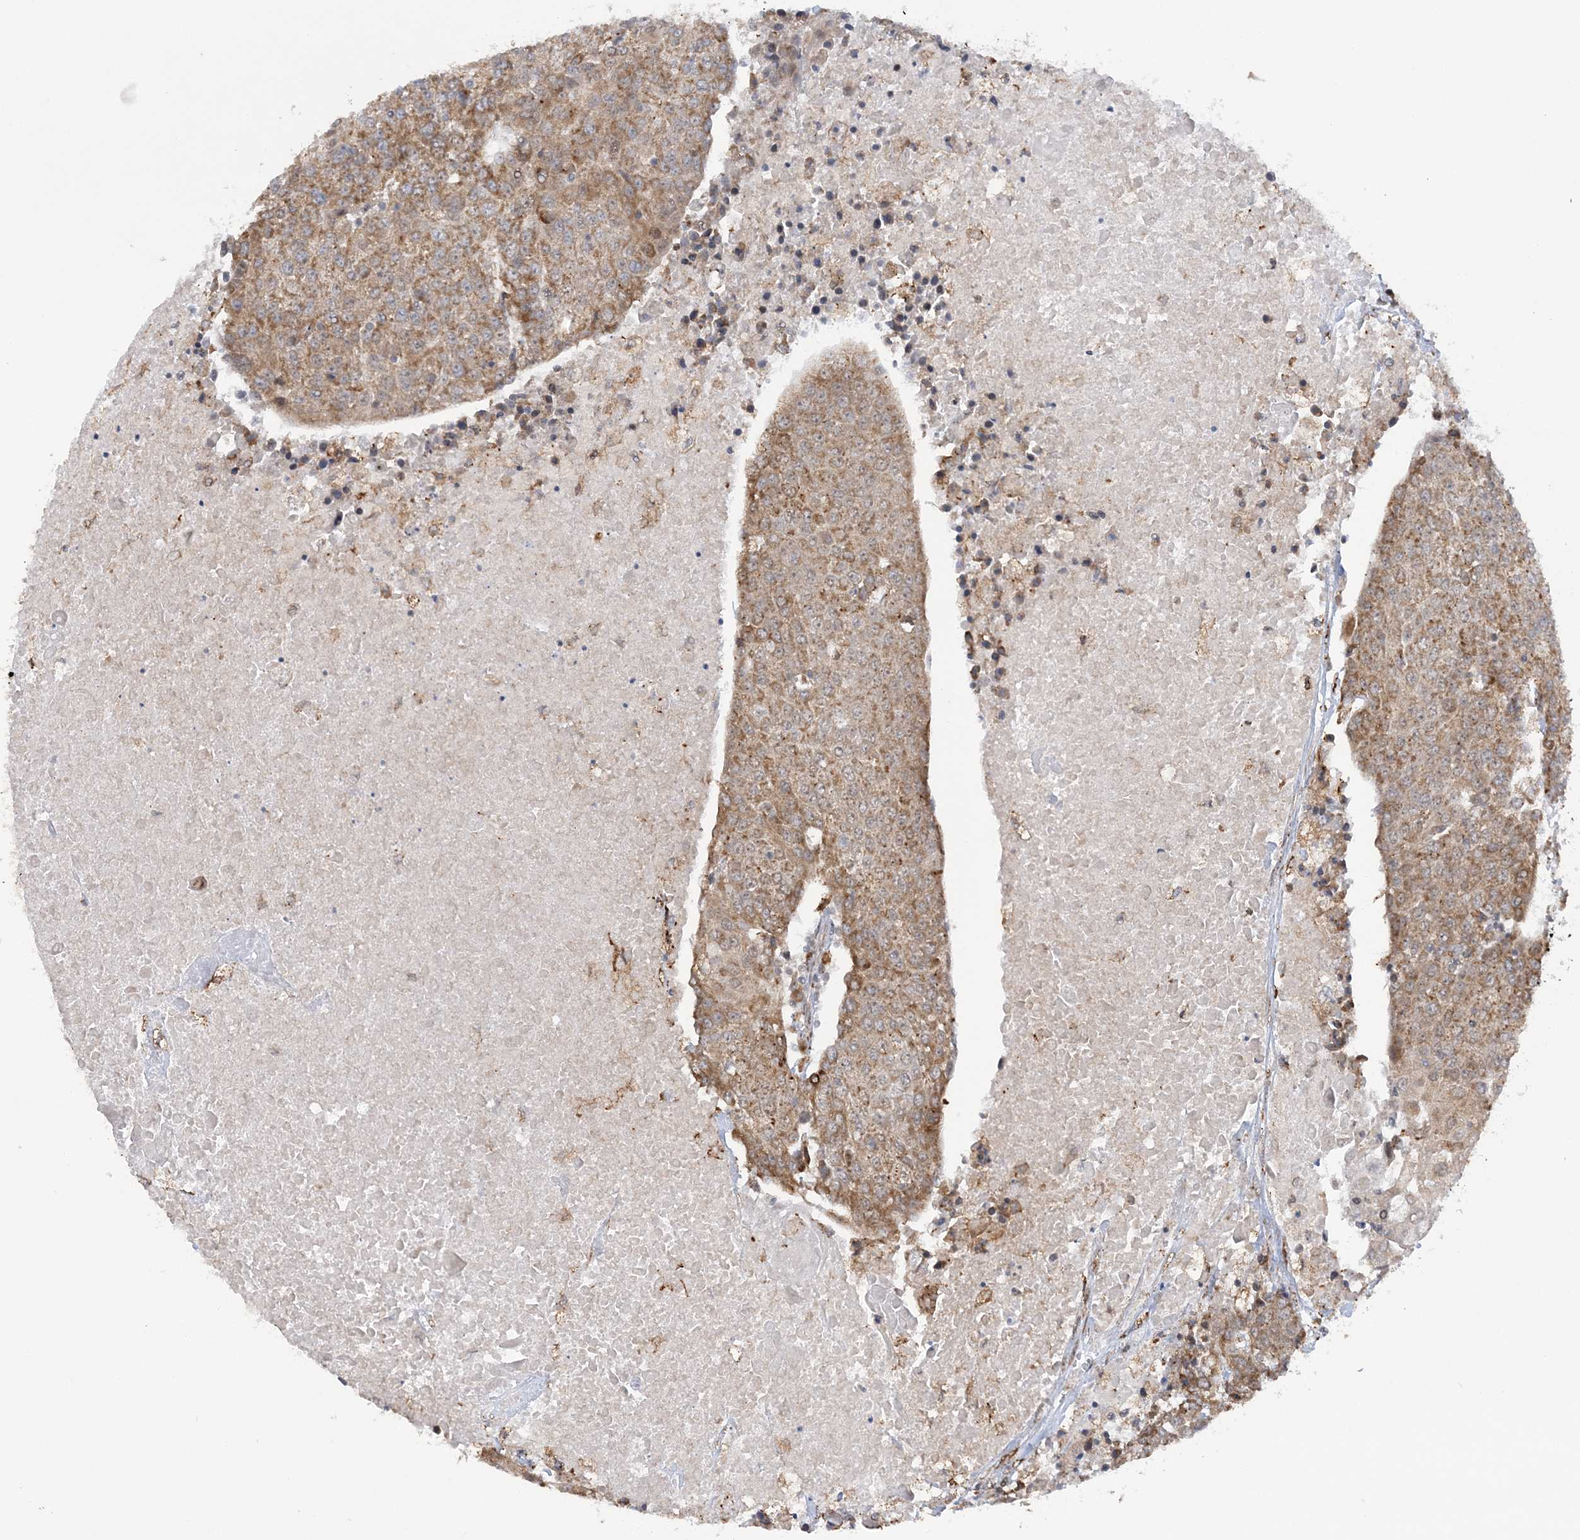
{"staining": {"intensity": "moderate", "quantity": ">75%", "location": "cytoplasmic/membranous"}, "tissue": "urothelial cancer", "cell_type": "Tumor cells", "image_type": "cancer", "snomed": [{"axis": "morphology", "description": "Urothelial carcinoma, High grade"}, {"axis": "topography", "description": "Urinary bladder"}], "caption": "Human high-grade urothelial carcinoma stained with a brown dye demonstrates moderate cytoplasmic/membranous positive expression in approximately >75% of tumor cells.", "gene": "MRPL47", "patient": {"sex": "female", "age": 85}}